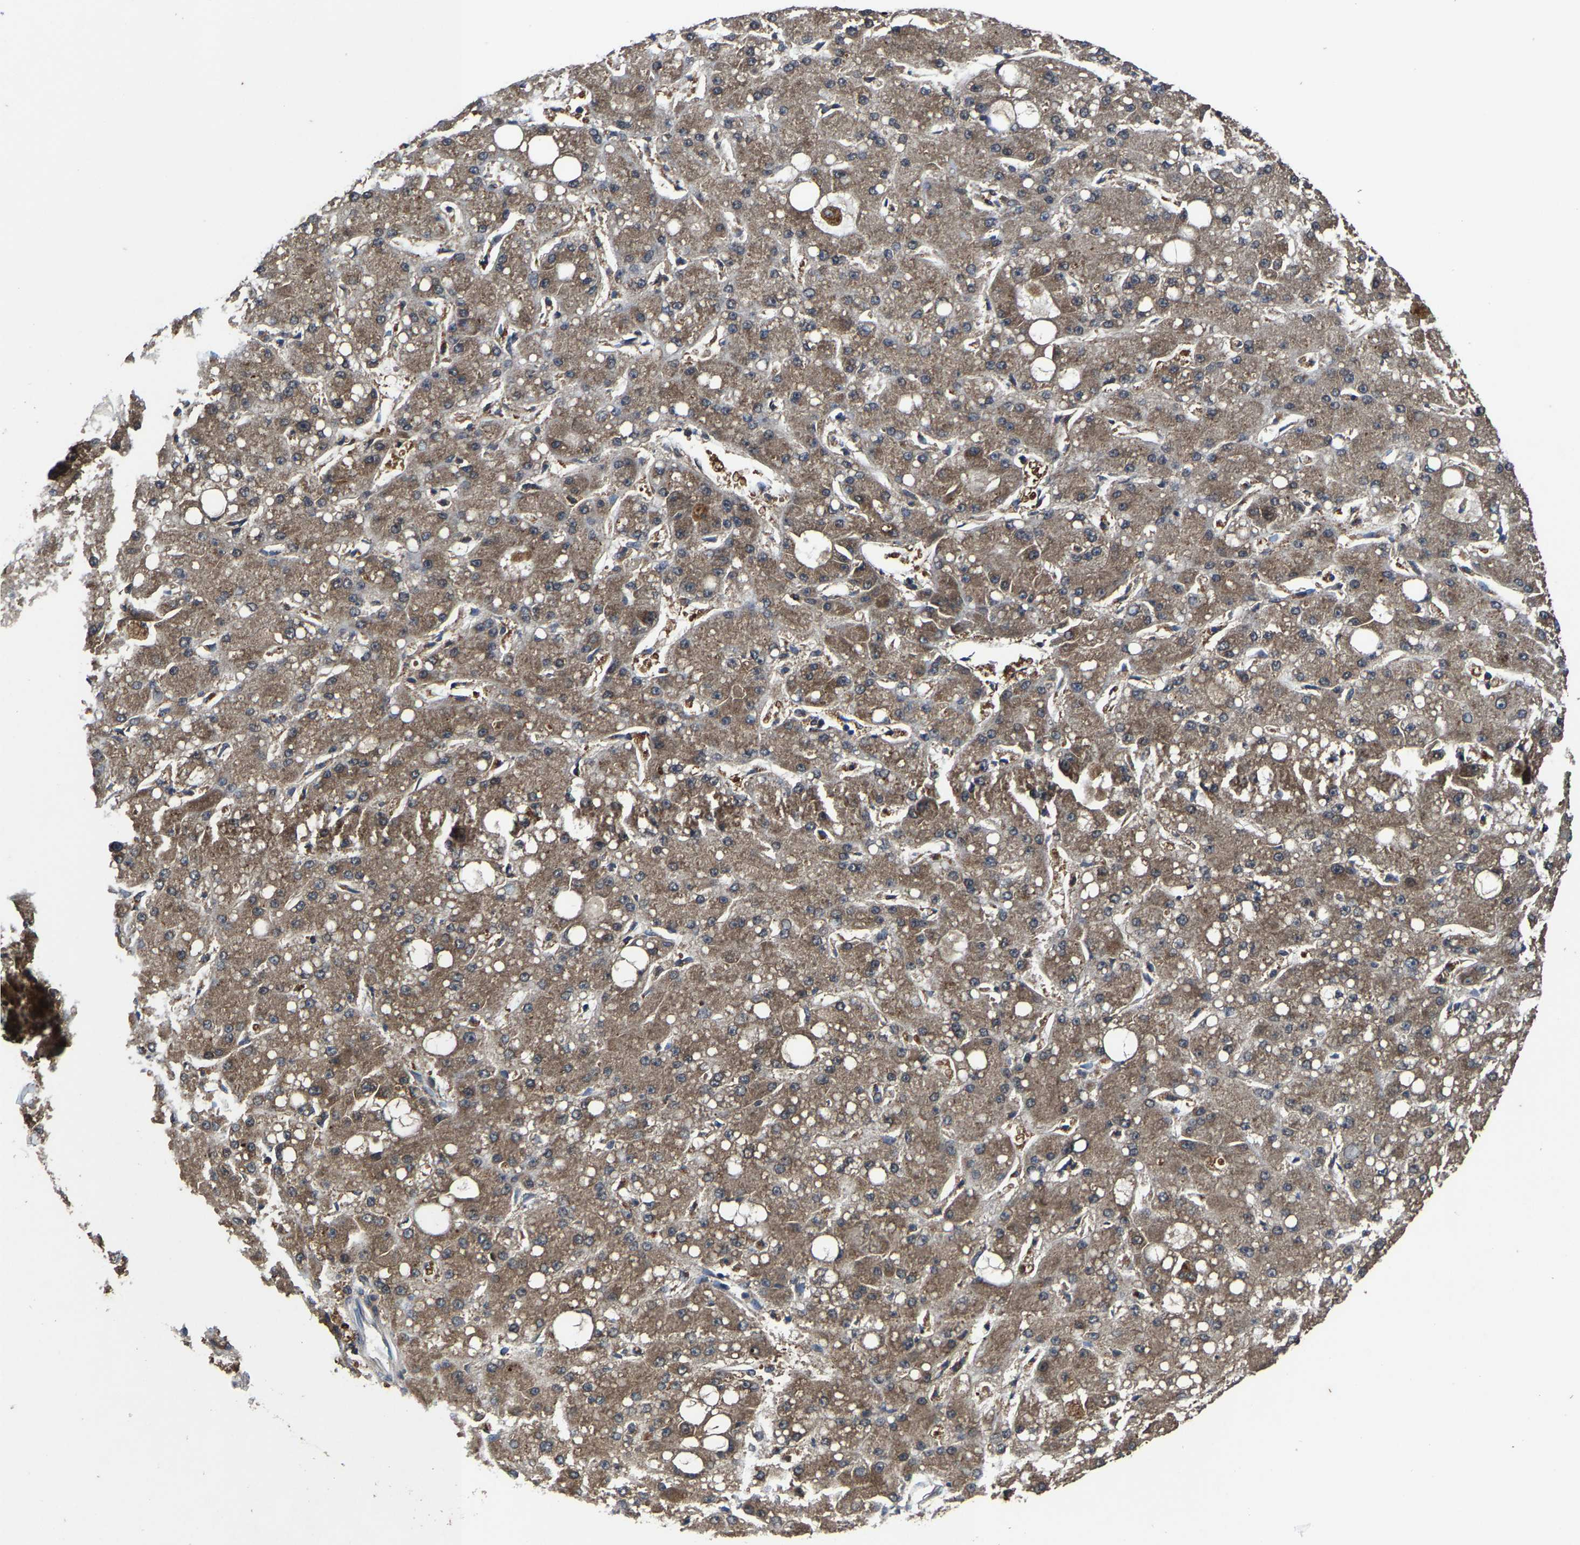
{"staining": {"intensity": "moderate", "quantity": ">75%", "location": "cytoplasmic/membranous"}, "tissue": "liver cancer", "cell_type": "Tumor cells", "image_type": "cancer", "snomed": [{"axis": "morphology", "description": "Carcinoma, Hepatocellular, NOS"}, {"axis": "topography", "description": "Liver"}], "caption": "Liver cancer stained with DAB immunohistochemistry exhibits medium levels of moderate cytoplasmic/membranous expression in about >75% of tumor cells.", "gene": "PDP1", "patient": {"sex": "male", "age": 67}}